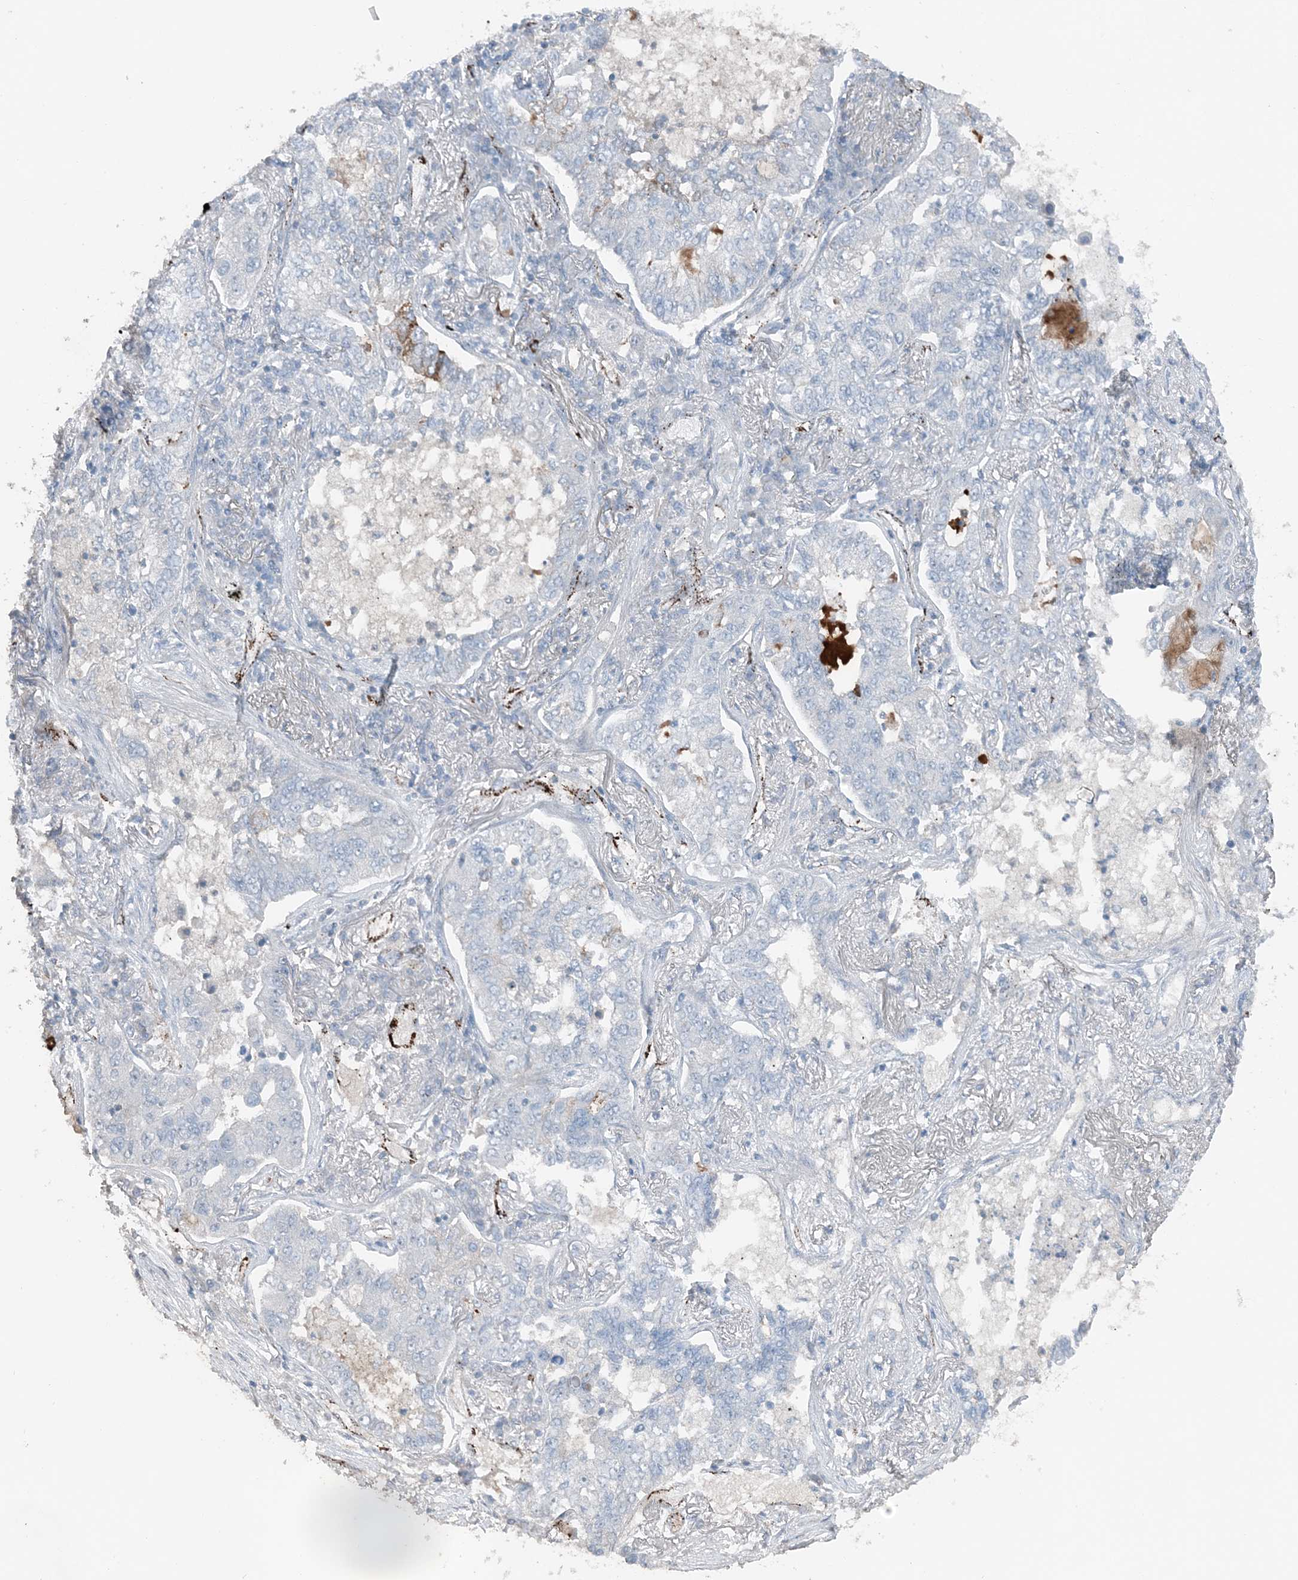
{"staining": {"intensity": "negative", "quantity": "none", "location": "none"}, "tissue": "lung cancer", "cell_type": "Tumor cells", "image_type": "cancer", "snomed": [{"axis": "morphology", "description": "Adenocarcinoma, NOS"}, {"axis": "topography", "description": "Lung"}], "caption": "This photomicrograph is of lung adenocarcinoma stained with immunohistochemistry to label a protein in brown with the nuclei are counter-stained blue. There is no expression in tumor cells.", "gene": "ELOVL7", "patient": {"sex": "male", "age": 49}}